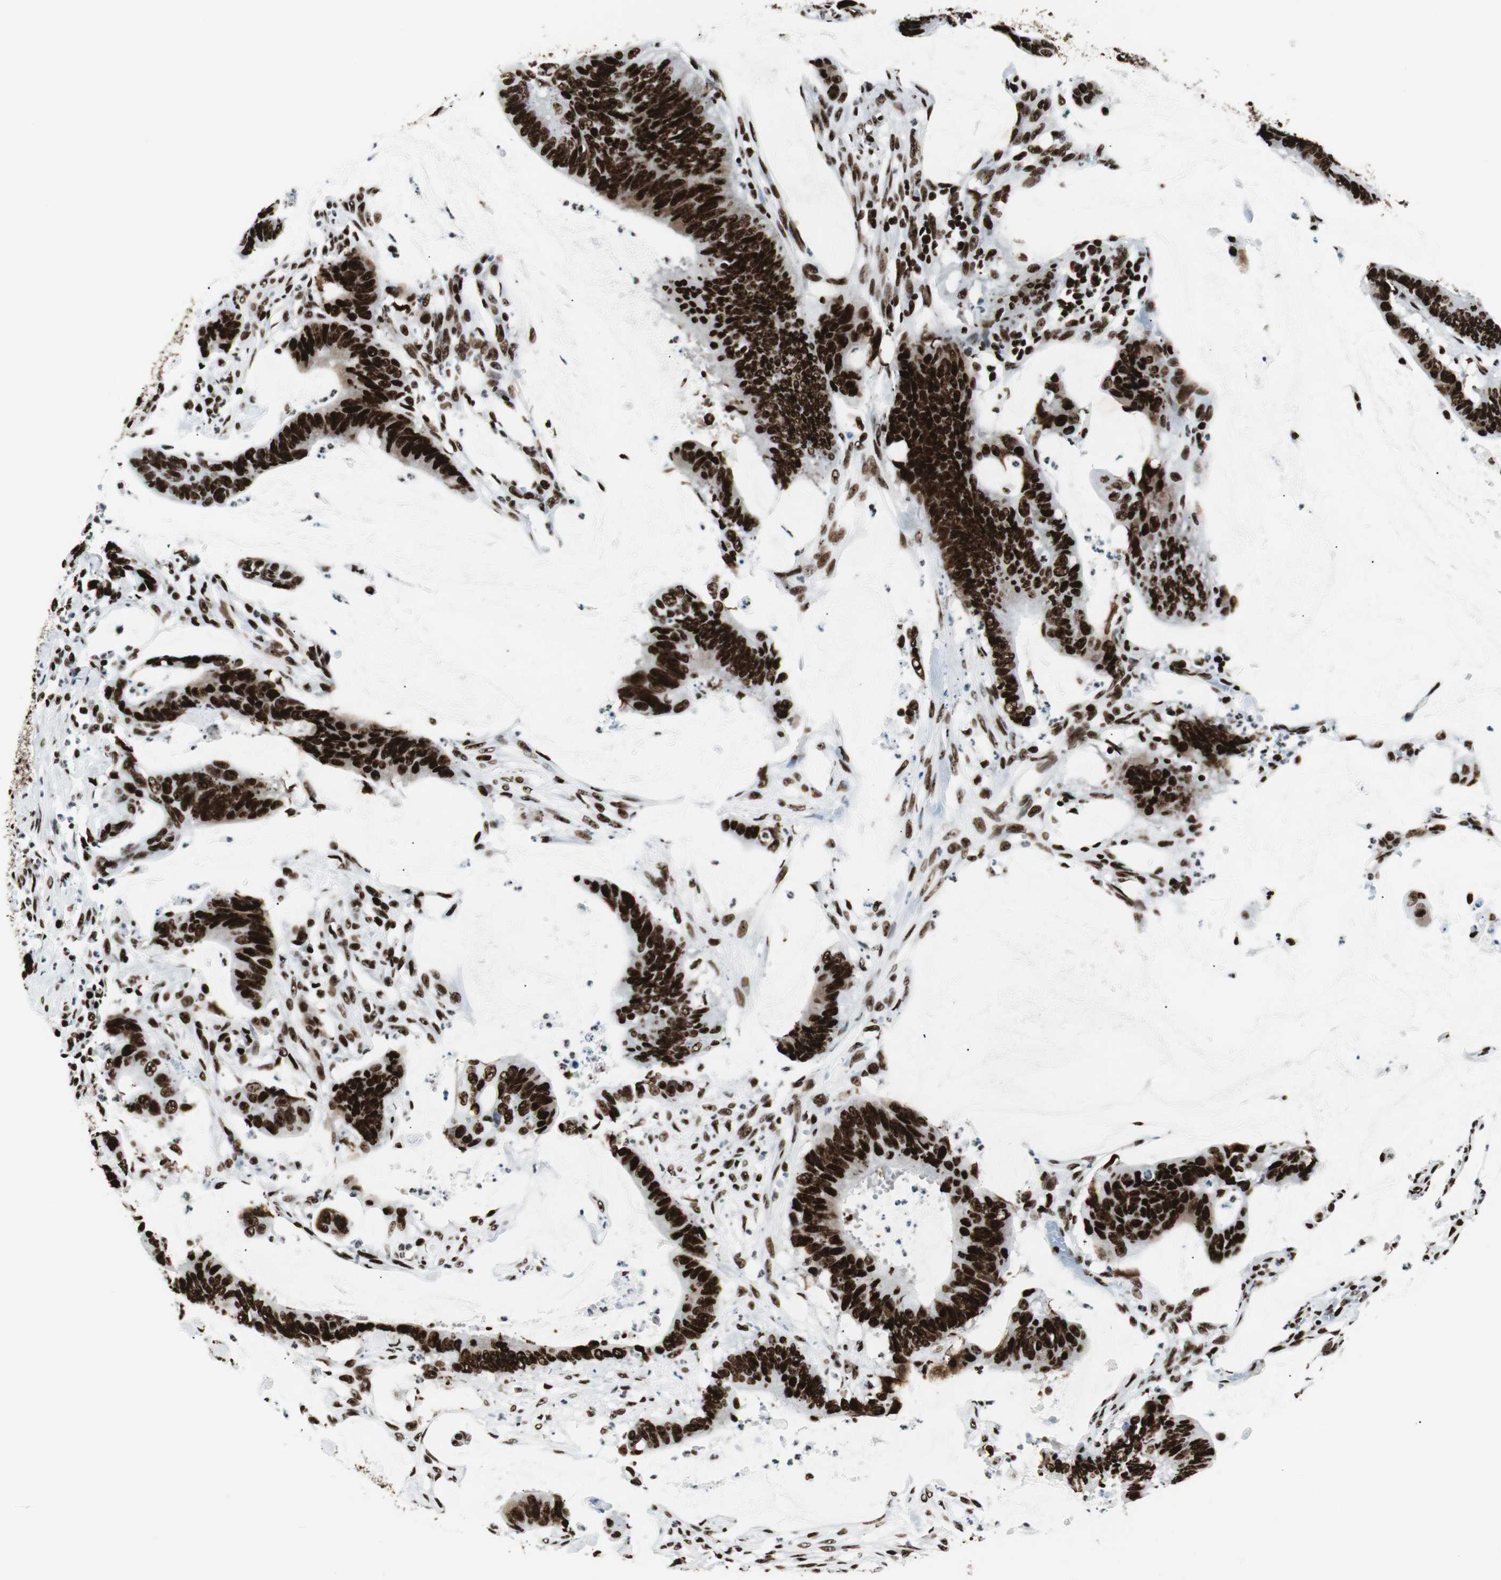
{"staining": {"intensity": "strong", "quantity": ">75%", "location": "nuclear"}, "tissue": "colorectal cancer", "cell_type": "Tumor cells", "image_type": "cancer", "snomed": [{"axis": "morphology", "description": "Adenocarcinoma, NOS"}, {"axis": "topography", "description": "Rectum"}], "caption": "This histopathology image exhibits IHC staining of human colorectal cancer (adenocarcinoma), with high strong nuclear expression in about >75% of tumor cells.", "gene": "NCL", "patient": {"sex": "female", "age": 66}}